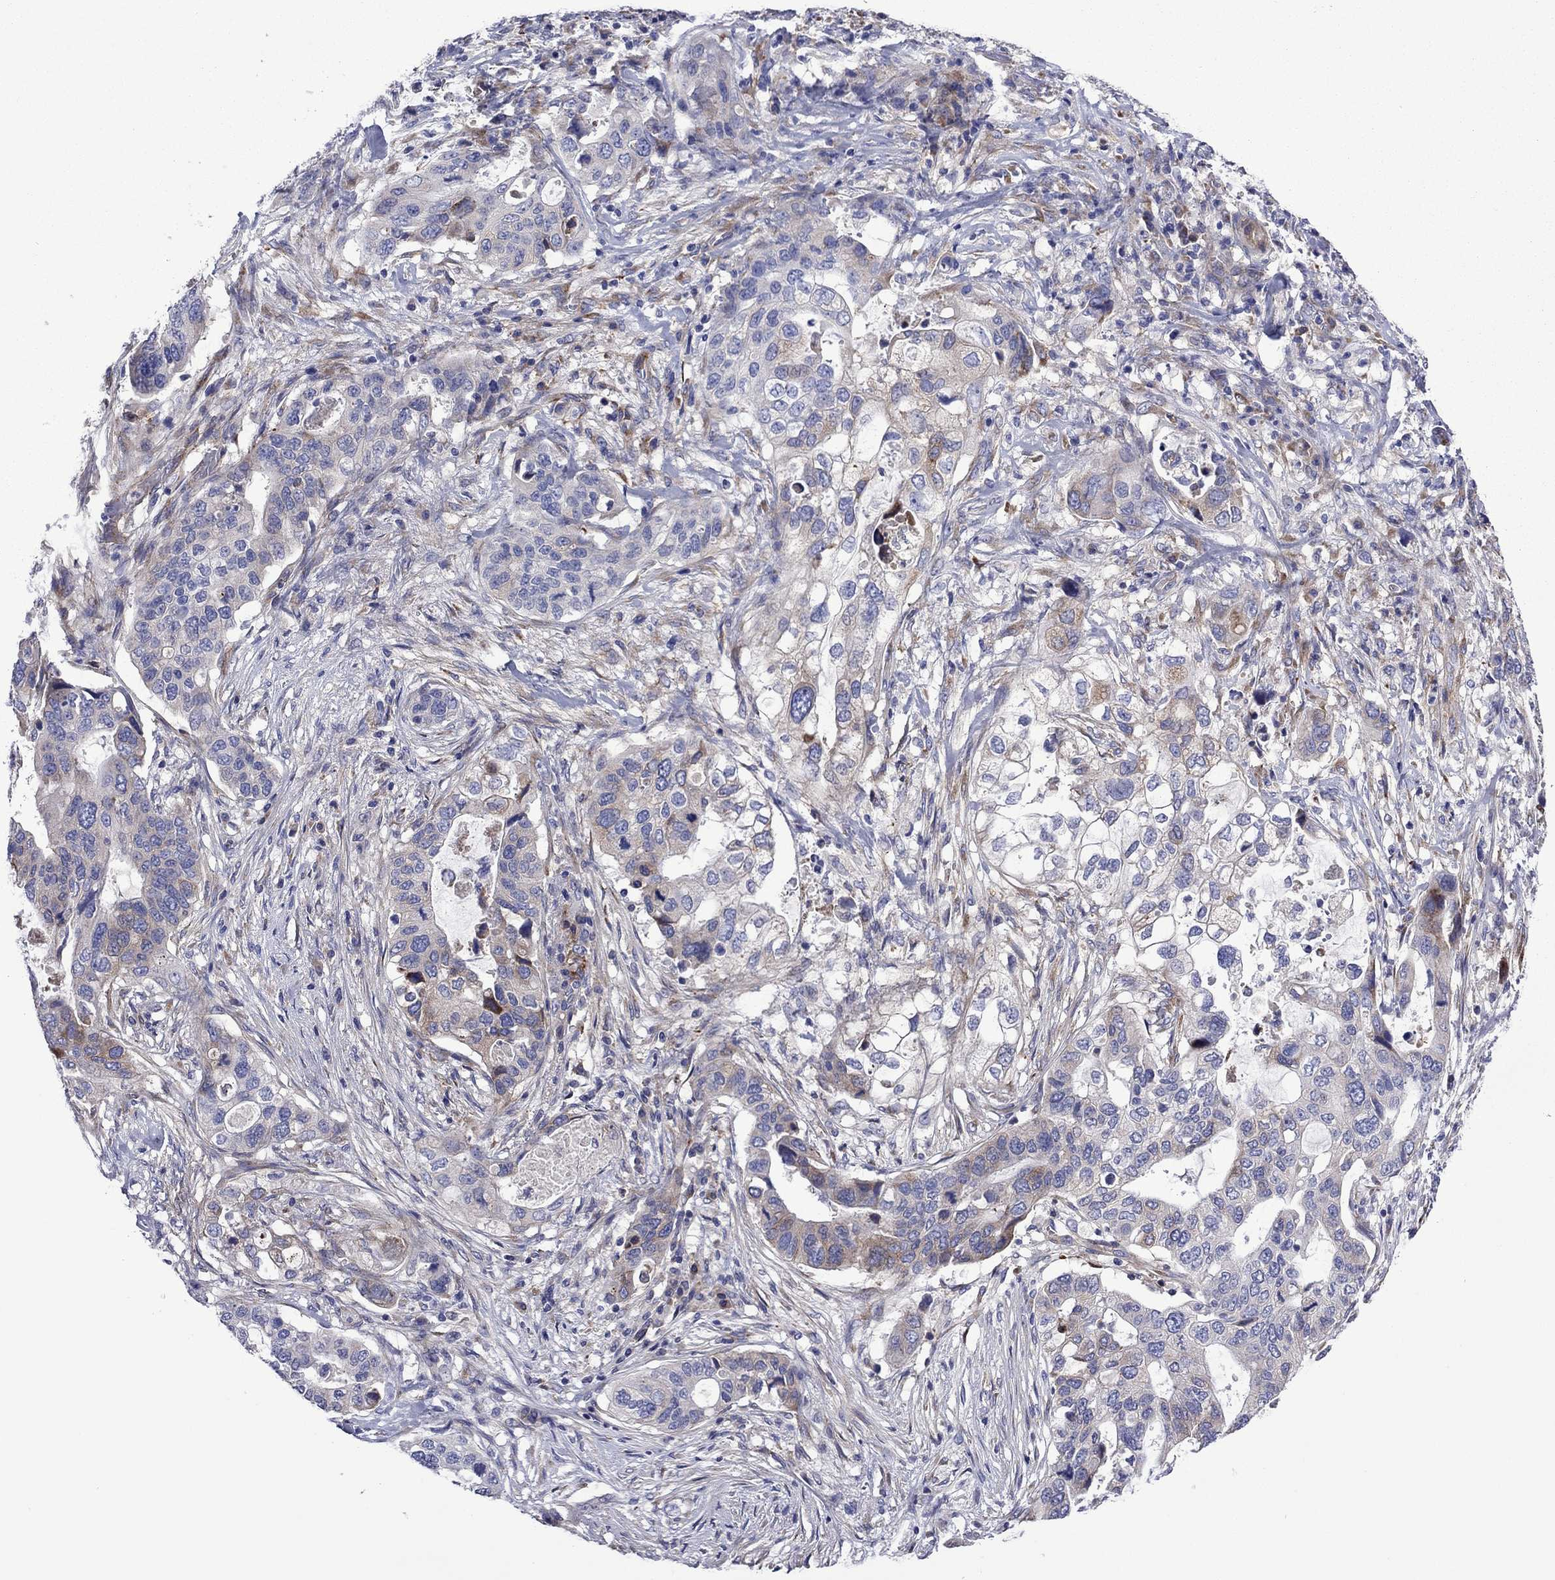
{"staining": {"intensity": "weak", "quantity": "<25%", "location": "cytoplasmic/membranous"}, "tissue": "stomach cancer", "cell_type": "Tumor cells", "image_type": "cancer", "snomed": [{"axis": "morphology", "description": "Adenocarcinoma, NOS"}, {"axis": "topography", "description": "Stomach"}], "caption": "An immunohistochemistry micrograph of stomach cancer is shown. There is no staining in tumor cells of stomach cancer.", "gene": "HSPG2", "patient": {"sex": "male", "age": 54}}